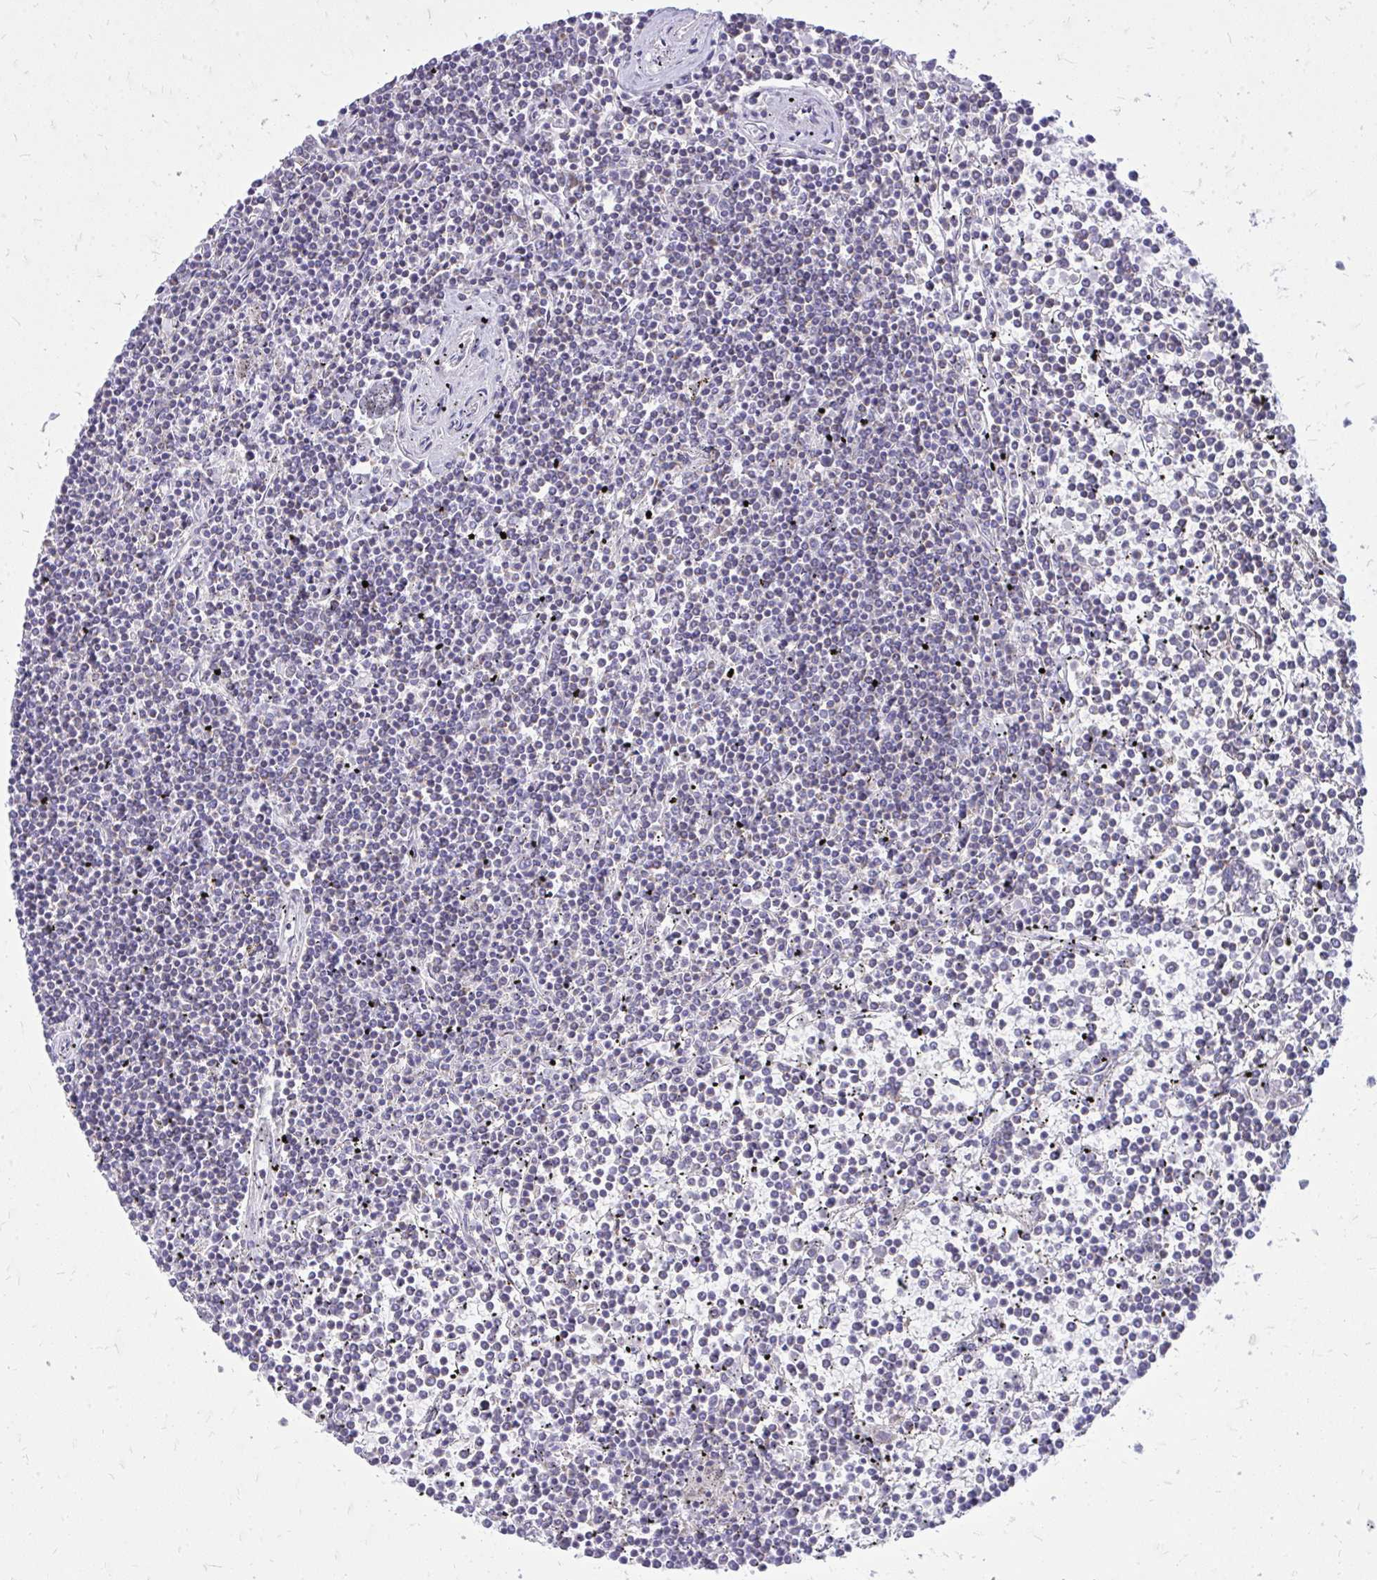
{"staining": {"intensity": "negative", "quantity": "none", "location": "none"}, "tissue": "lymphoma", "cell_type": "Tumor cells", "image_type": "cancer", "snomed": [{"axis": "morphology", "description": "Malignant lymphoma, non-Hodgkin's type, Low grade"}, {"axis": "topography", "description": "Spleen"}], "caption": "An immunohistochemistry micrograph of malignant lymphoma, non-Hodgkin's type (low-grade) is shown. There is no staining in tumor cells of malignant lymphoma, non-Hodgkin's type (low-grade).", "gene": "SPTBN2", "patient": {"sex": "female", "age": 19}}